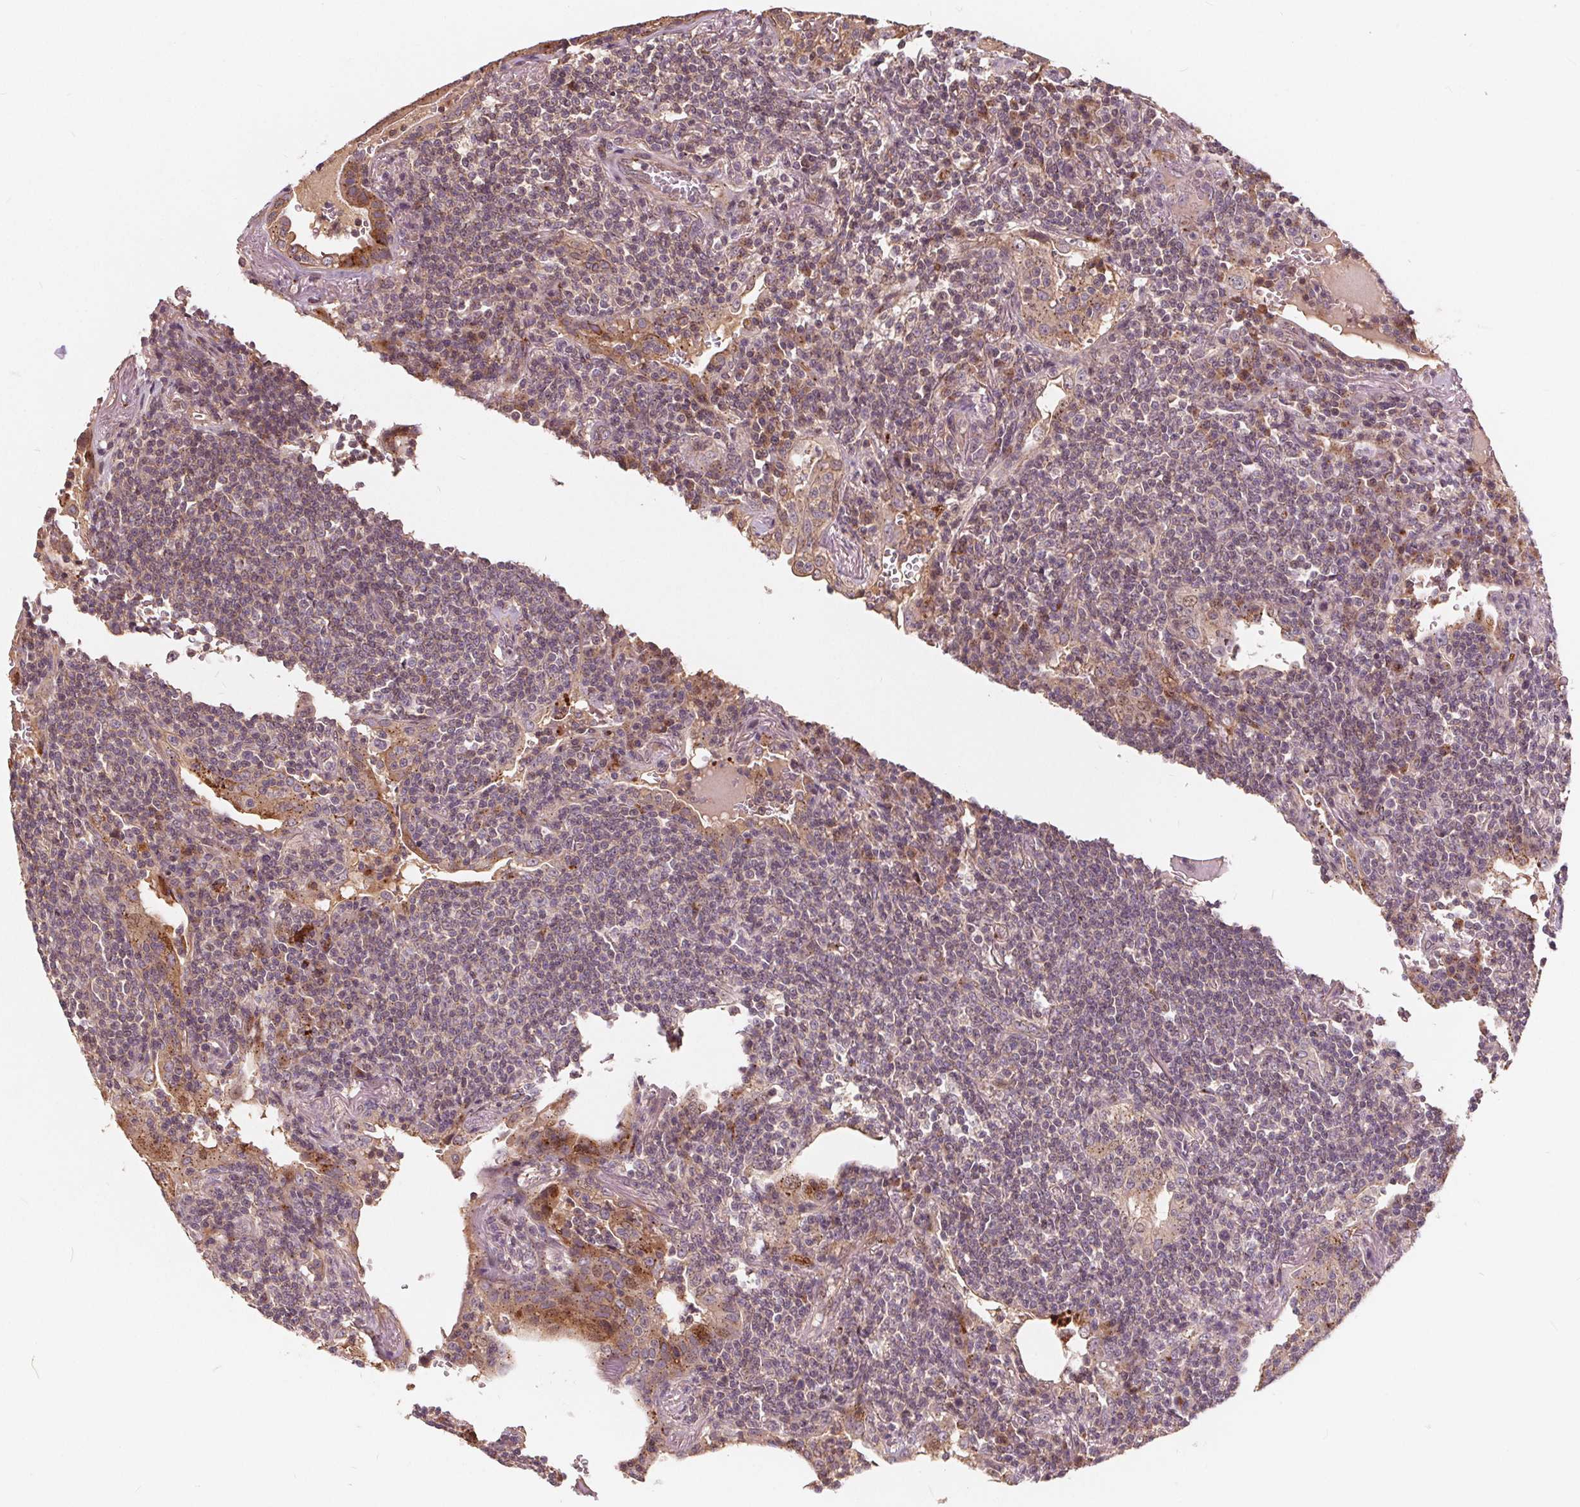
{"staining": {"intensity": "negative", "quantity": "none", "location": "none"}, "tissue": "lymphoma", "cell_type": "Tumor cells", "image_type": "cancer", "snomed": [{"axis": "morphology", "description": "Malignant lymphoma, non-Hodgkin's type, Low grade"}, {"axis": "topography", "description": "Lung"}], "caption": "DAB (3,3'-diaminobenzidine) immunohistochemical staining of human malignant lymphoma, non-Hodgkin's type (low-grade) shows no significant expression in tumor cells.", "gene": "CSNK1G2", "patient": {"sex": "female", "age": 71}}